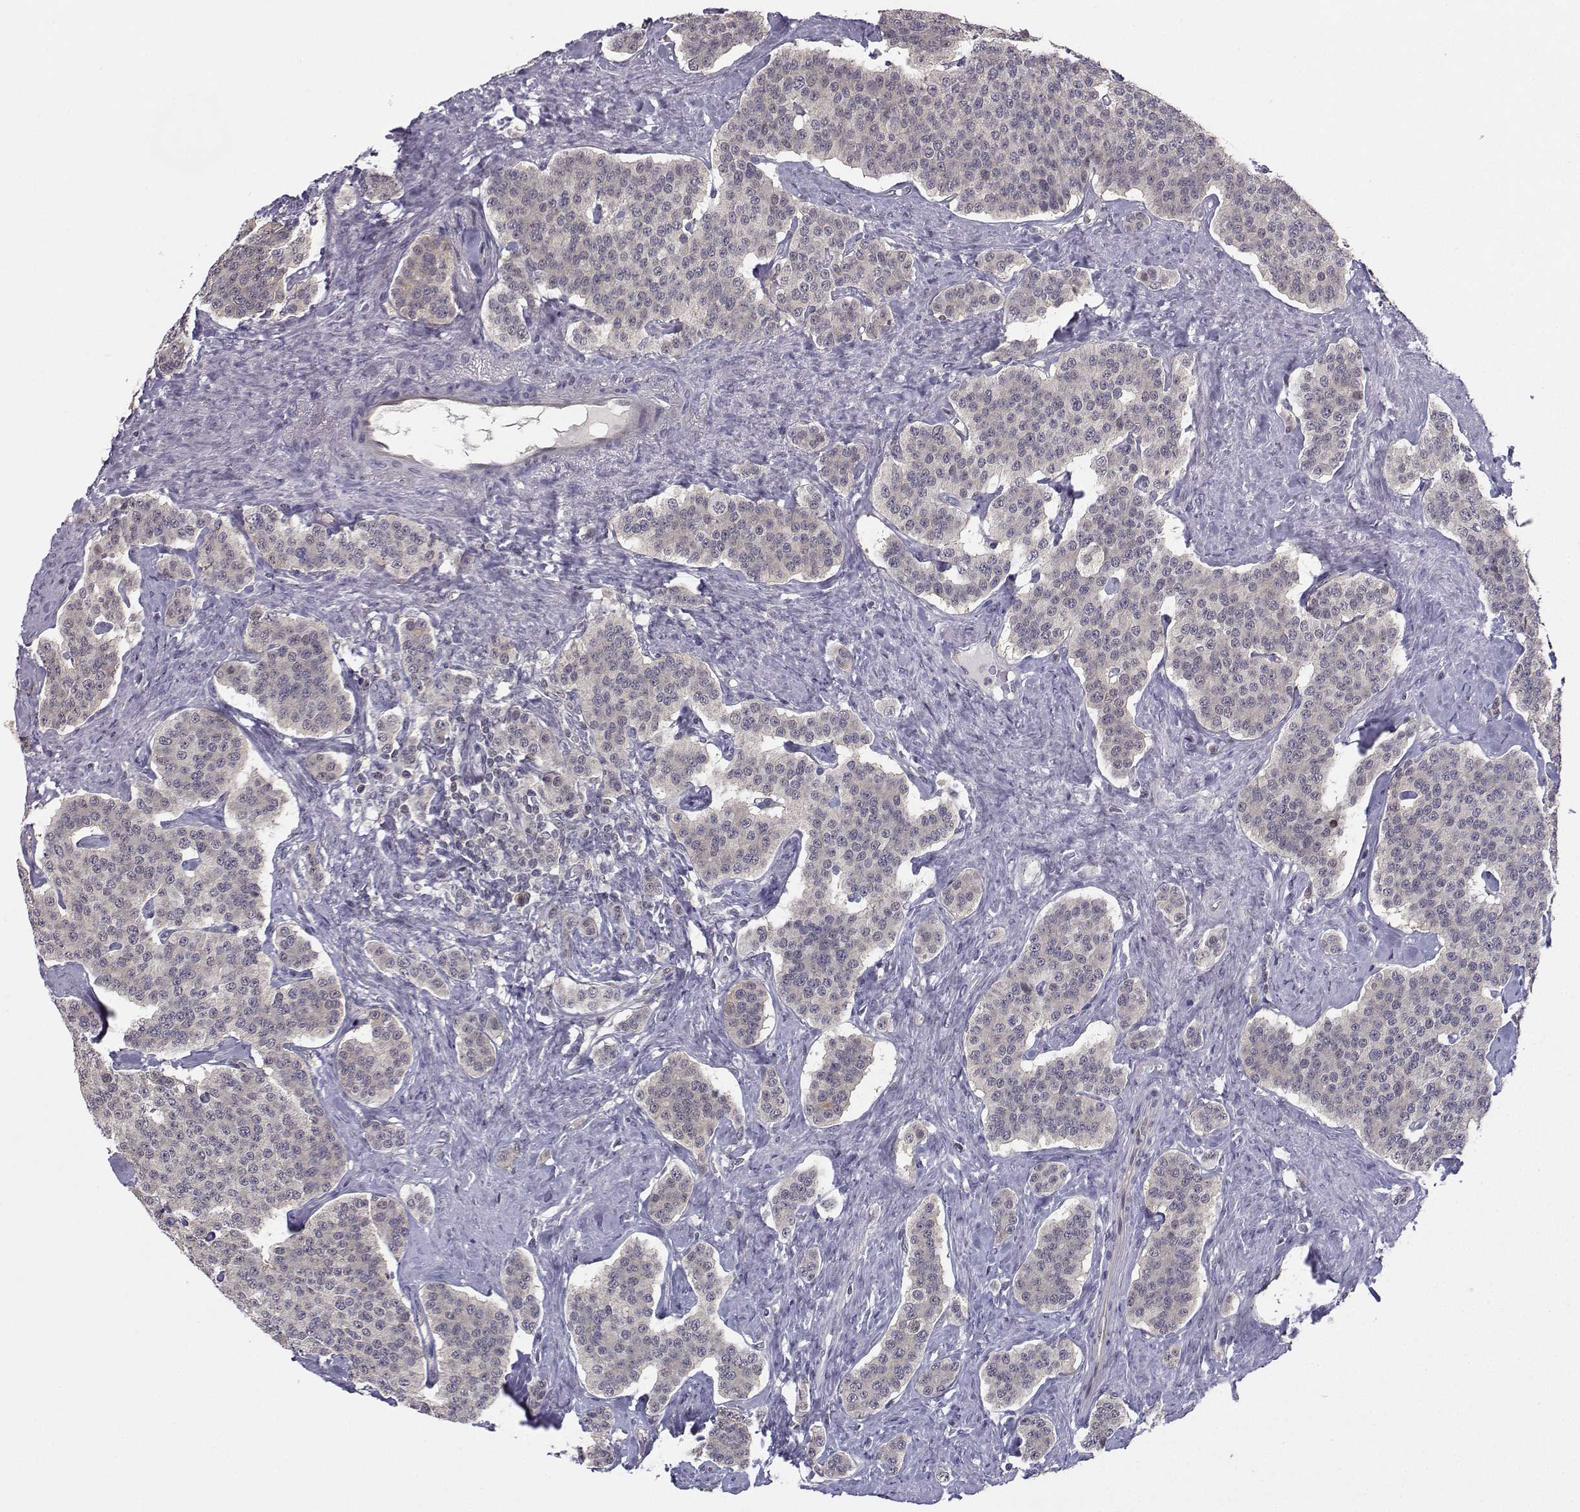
{"staining": {"intensity": "negative", "quantity": "none", "location": "none"}, "tissue": "carcinoid", "cell_type": "Tumor cells", "image_type": "cancer", "snomed": [{"axis": "morphology", "description": "Carcinoid, malignant, NOS"}, {"axis": "topography", "description": "Small intestine"}], "caption": "High magnification brightfield microscopy of carcinoid stained with DAB (brown) and counterstained with hematoxylin (blue): tumor cells show no significant expression.", "gene": "PKP2", "patient": {"sex": "female", "age": 58}}